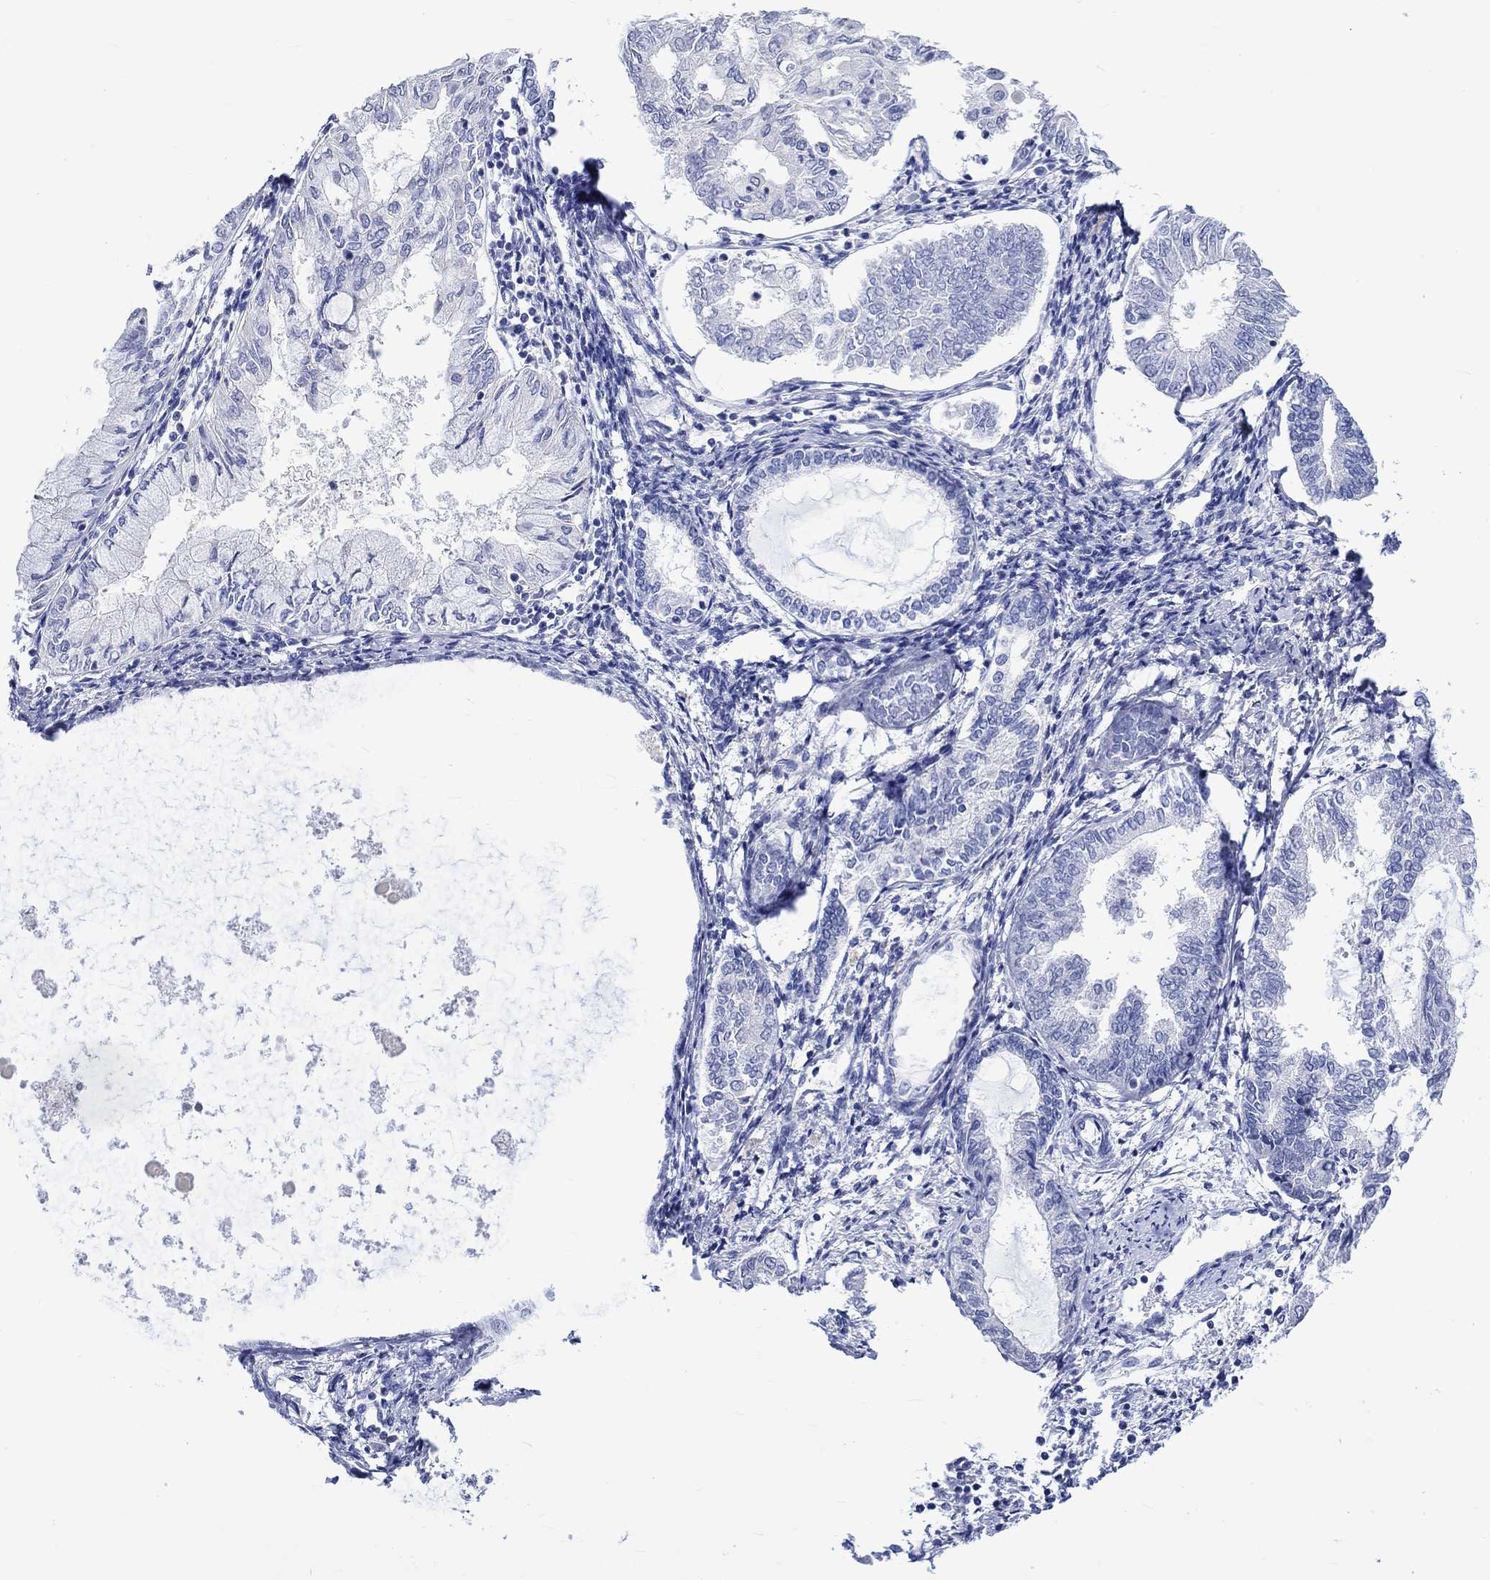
{"staining": {"intensity": "negative", "quantity": "none", "location": "none"}, "tissue": "endometrial cancer", "cell_type": "Tumor cells", "image_type": "cancer", "snomed": [{"axis": "morphology", "description": "Adenocarcinoma, NOS"}, {"axis": "topography", "description": "Endometrium"}], "caption": "Immunohistochemistry photomicrograph of endometrial cancer (adenocarcinoma) stained for a protein (brown), which displays no staining in tumor cells.", "gene": "NRIP3", "patient": {"sex": "female", "age": 68}}